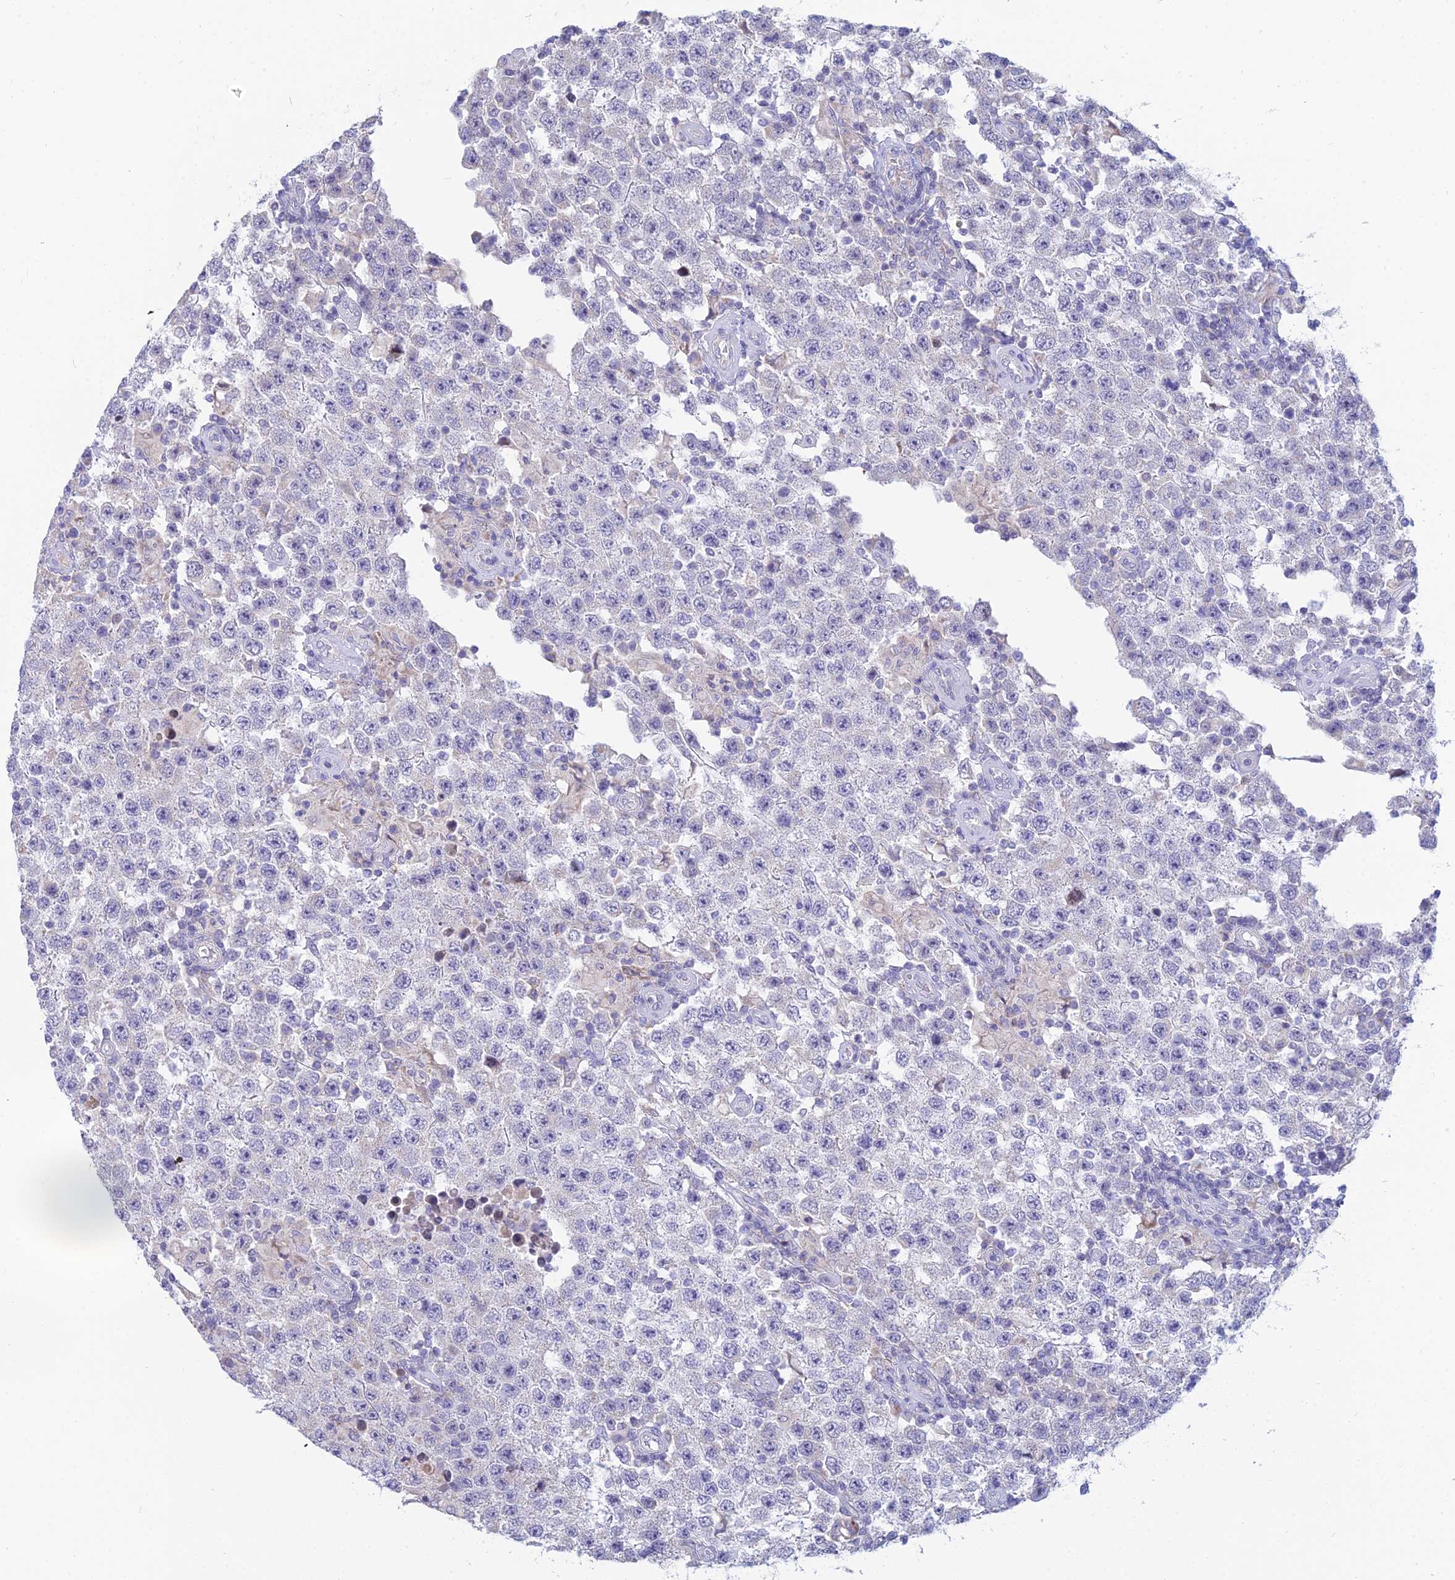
{"staining": {"intensity": "negative", "quantity": "none", "location": "none"}, "tissue": "testis cancer", "cell_type": "Tumor cells", "image_type": "cancer", "snomed": [{"axis": "morphology", "description": "Normal tissue, NOS"}, {"axis": "morphology", "description": "Urothelial carcinoma, High grade"}, {"axis": "morphology", "description": "Seminoma, NOS"}, {"axis": "morphology", "description": "Carcinoma, Embryonal, NOS"}, {"axis": "topography", "description": "Urinary bladder"}, {"axis": "topography", "description": "Testis"}], "caption": "Tumor cells show no significant expression in seminoma (testis).", "gene": "CFAP206", "patient": {"sex": "male", "age": 41}}